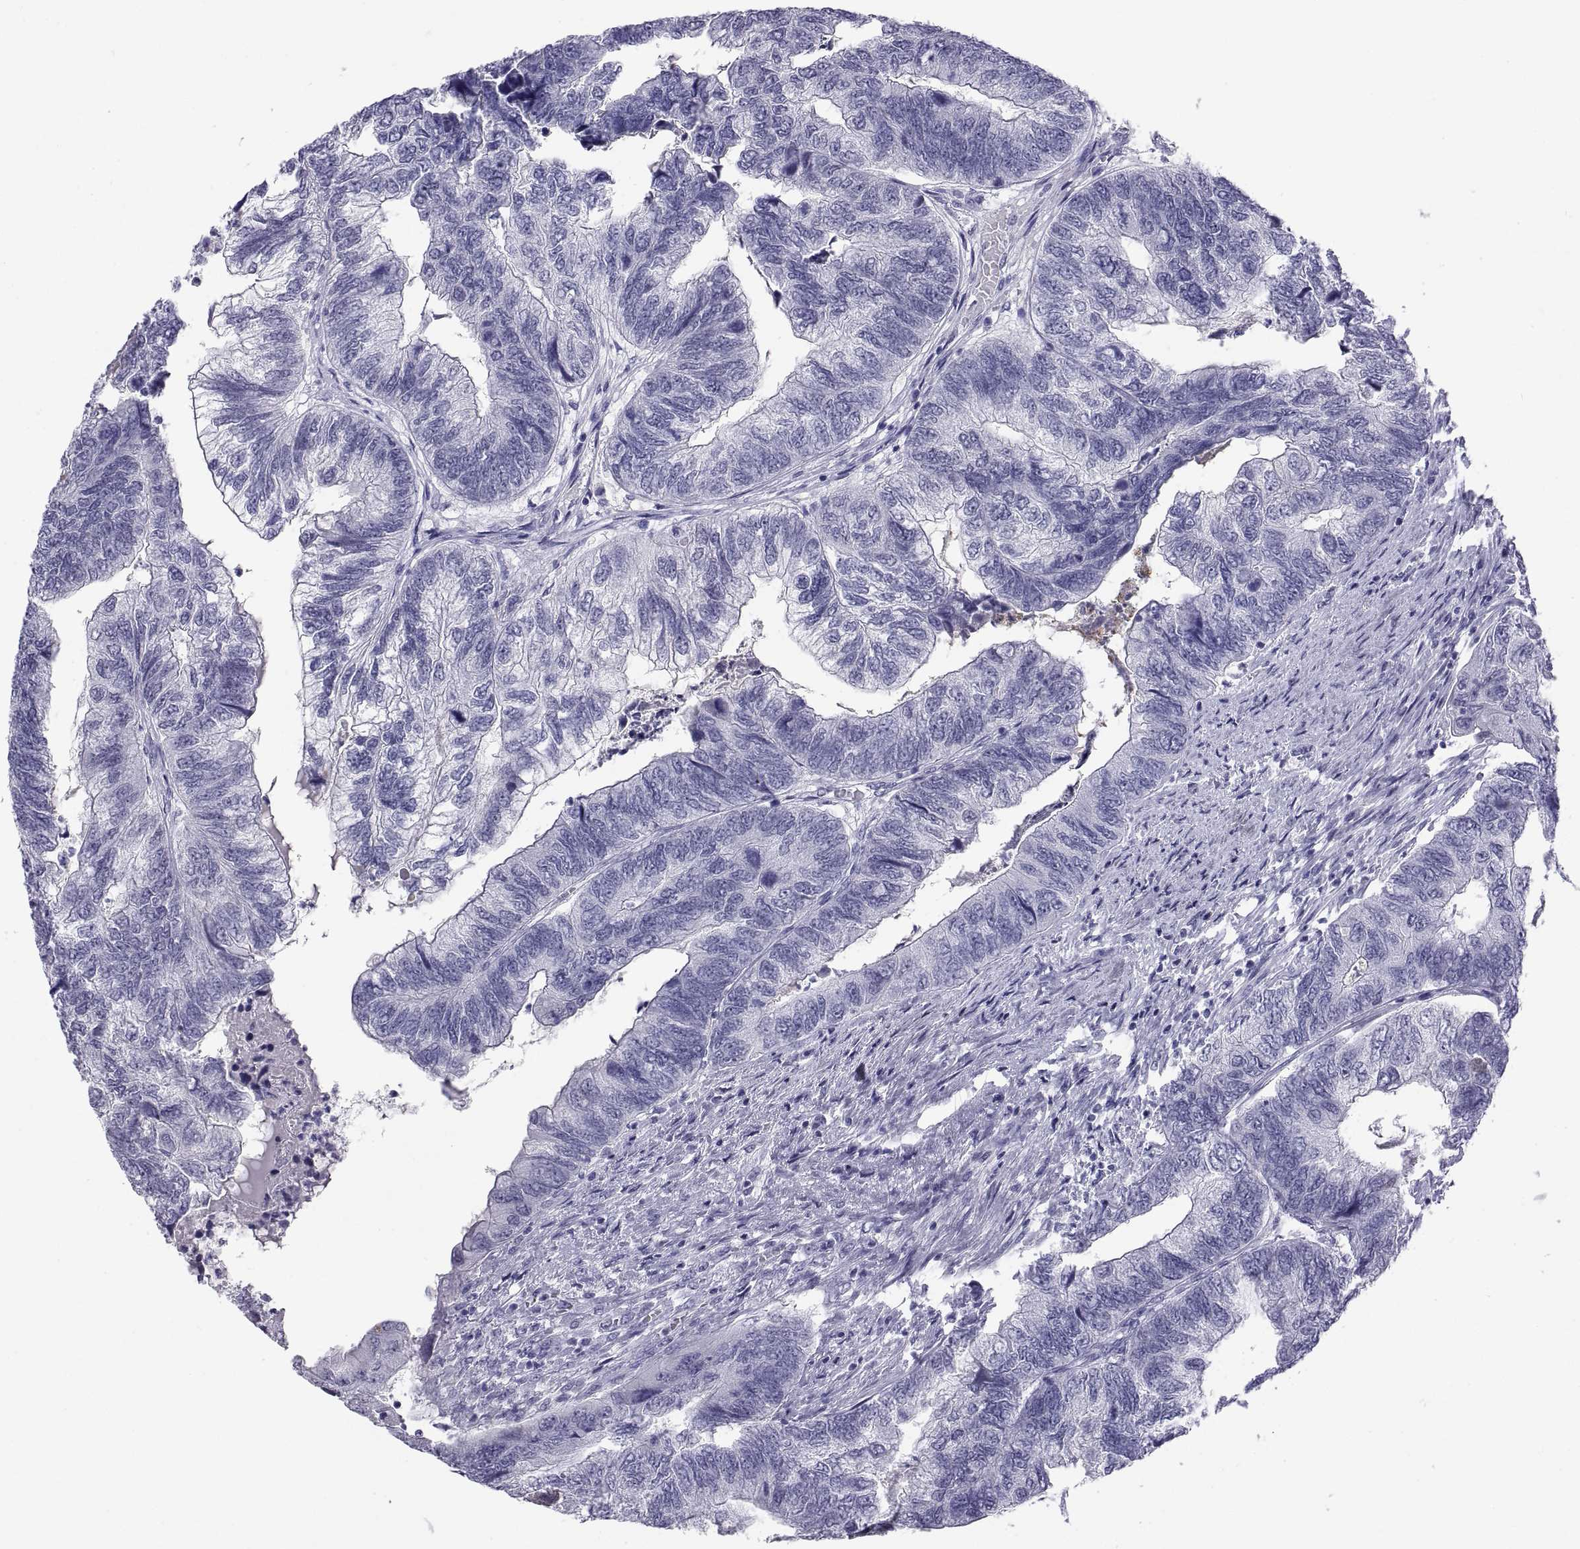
{"staining": {"intensity": "negative", "quantity": "none", "location": "none"}, "tissue": "colorectal cancer", "cell_type": "Tumor cells", "image_type": "cancer", "snomed": [{"axis": "morphology", "description": "Adenocarcinoma, NOS"}, {"axis": "topography", "description": "Colon"}], "caption": "High magnification brightfield microscopy of adenocarcinoma (colorectal) stained with DAB (3,3'-diaminobenzidine) (brown) and counterstained with hematoxylin (blue): tumor cells show no significant staining. The staining is performed using DAB brown chromogen with nuclei counter-stained in using hematoxylin.", "gene": "TEX13A", "patient": {"sex": "female", "age": 67}}